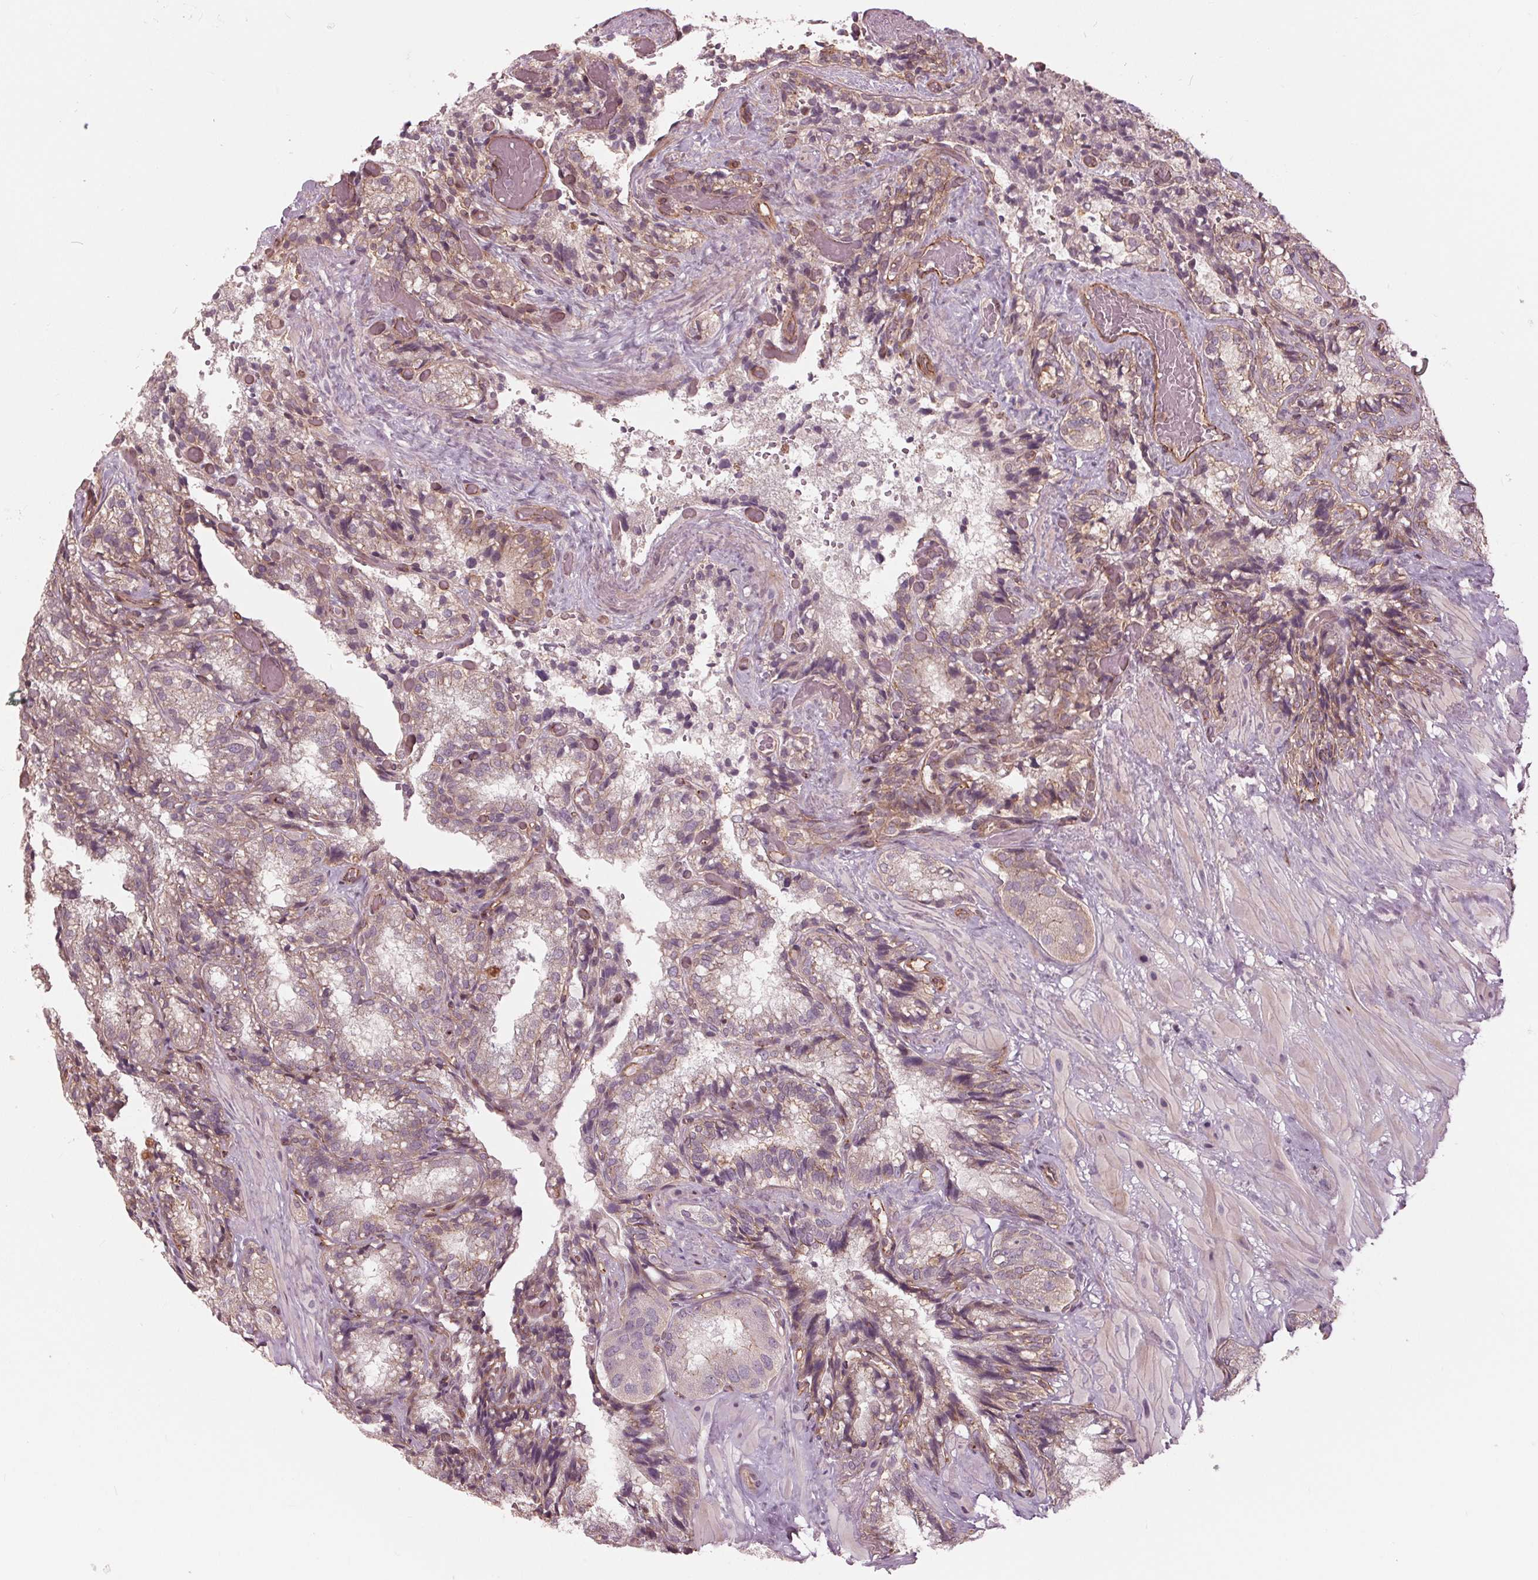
{"staining": {"intensity": "weak", "quantity": "25%-75%", "location": "cytoplasmic/membranous"}, "tissue": "seminal vesicle", "cell_type": "Glandular cells", "image_type": "normal", "snomed": [{"axis": "morphology", "description": "Normal tissue, NOS"}, {"axis": "topography", "description": "Seminal veicle"}], "caption": "This micrograph exhibits unremarkable seminal vesicle stained with immunohistochemistry to label a protein in brown. The cytoplasmic/membranous of glandular cells show weak positivity for the protein. Nuclei are counter-stained blue.", "gene": "TXNIP", "patient": {"sex": "male", "age": 57}}